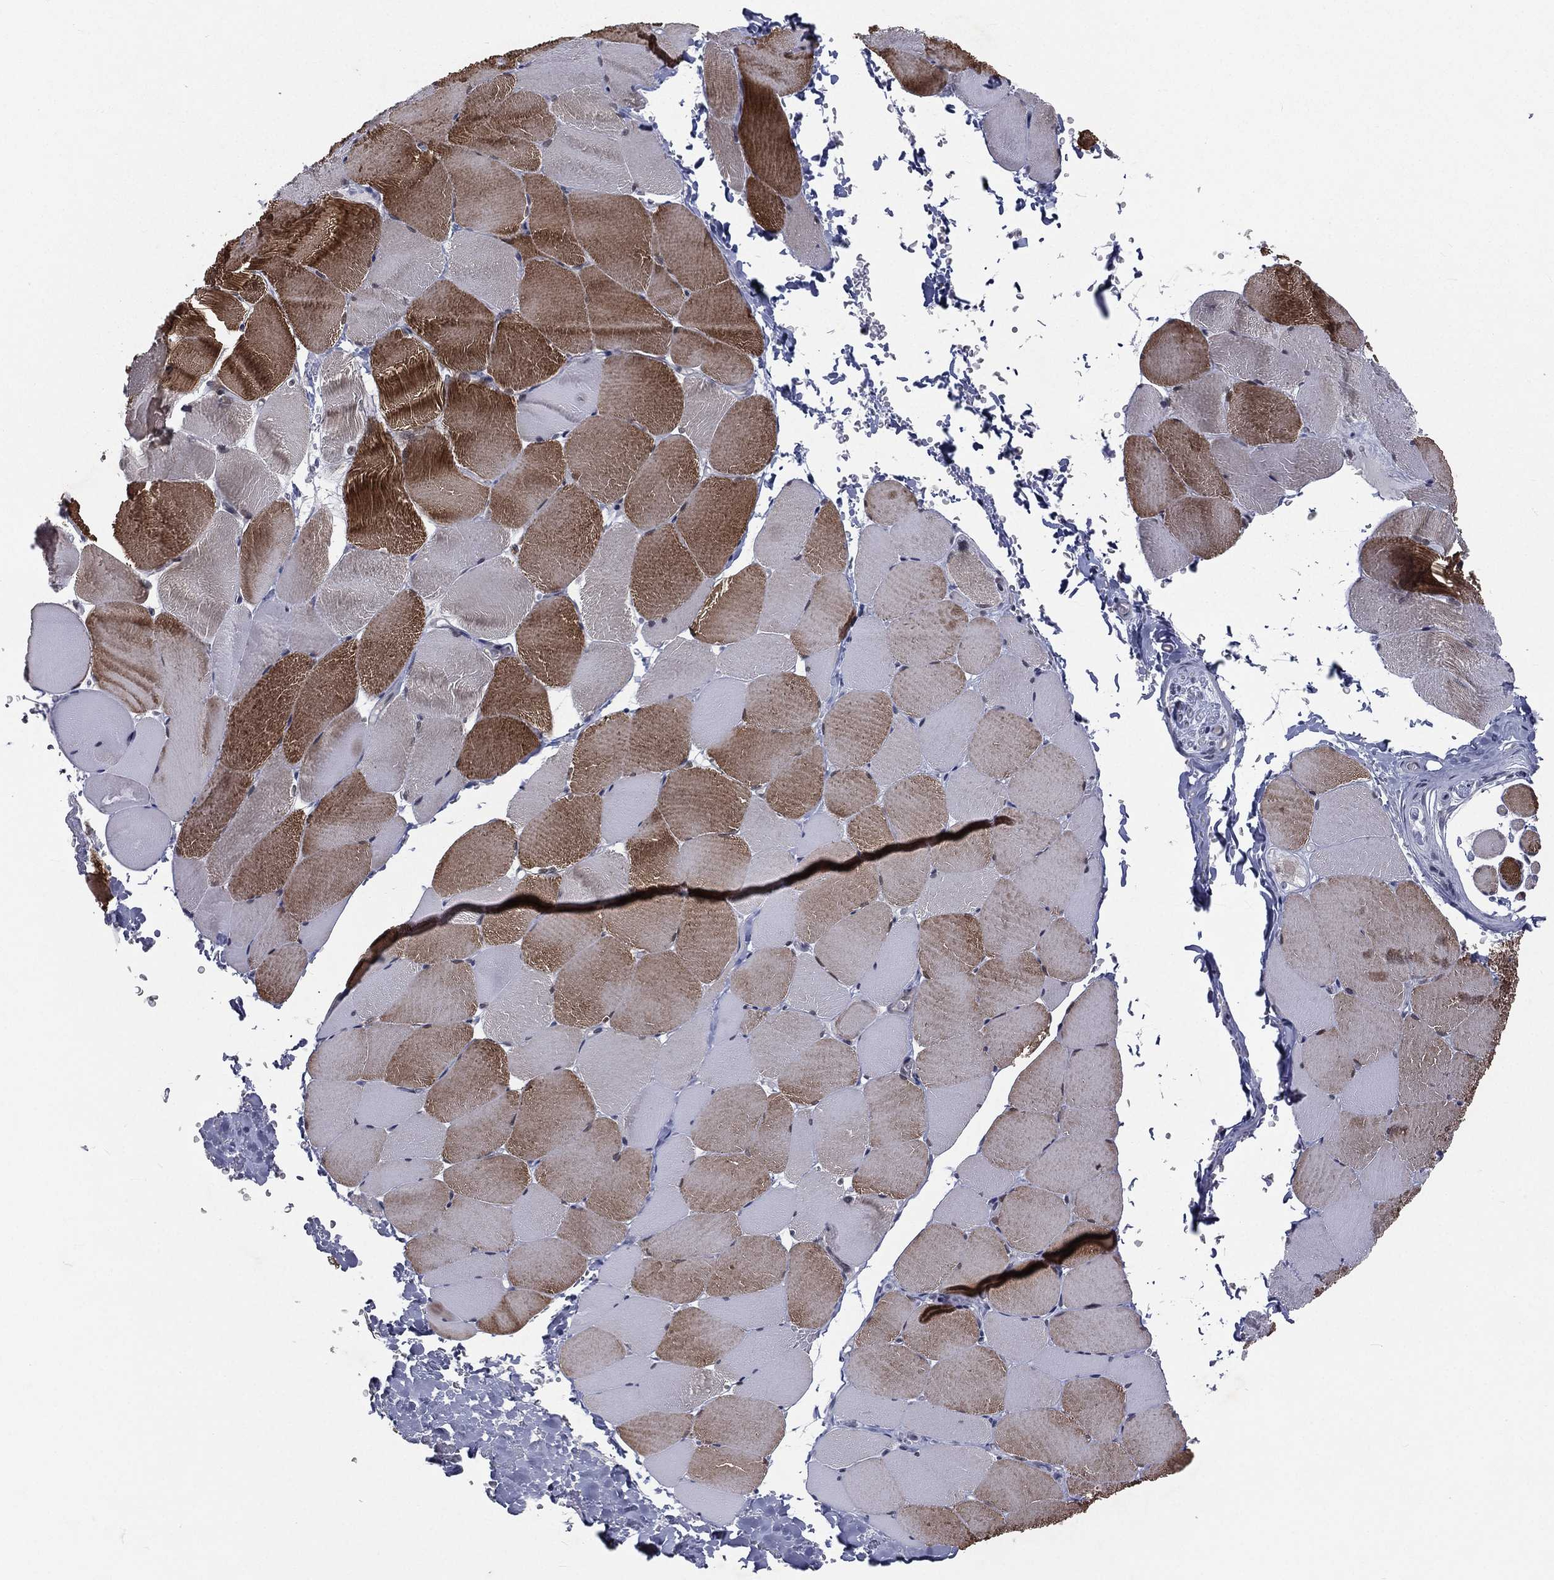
{"staining": {"intensity": "strong", "quantity": "<25%", "location": "cytoplasmic/membranous"}, "tissue": "skeletal muscle", "cell_type": "Myocytes", "image_type": "normal", "snomed": [{"axis": "morphology", "description": "Normal tissue, NOS"}, {"axis": "topography", "description": "Skeletal muscle"}], "caption": "A brown stain shows strong cytoplasmic/membranous expression of a protein in myocytes of unremarkable skeletal muscle. The staining was performed using DAB (3,3'-diaminobenzidine) to visualize the protein expression in brown, while the nuclei were stained in blue with hematoxylin (Magnification: 20x).", "gene": "MORC2", "patient": {"sex": "female", "age": 37}}